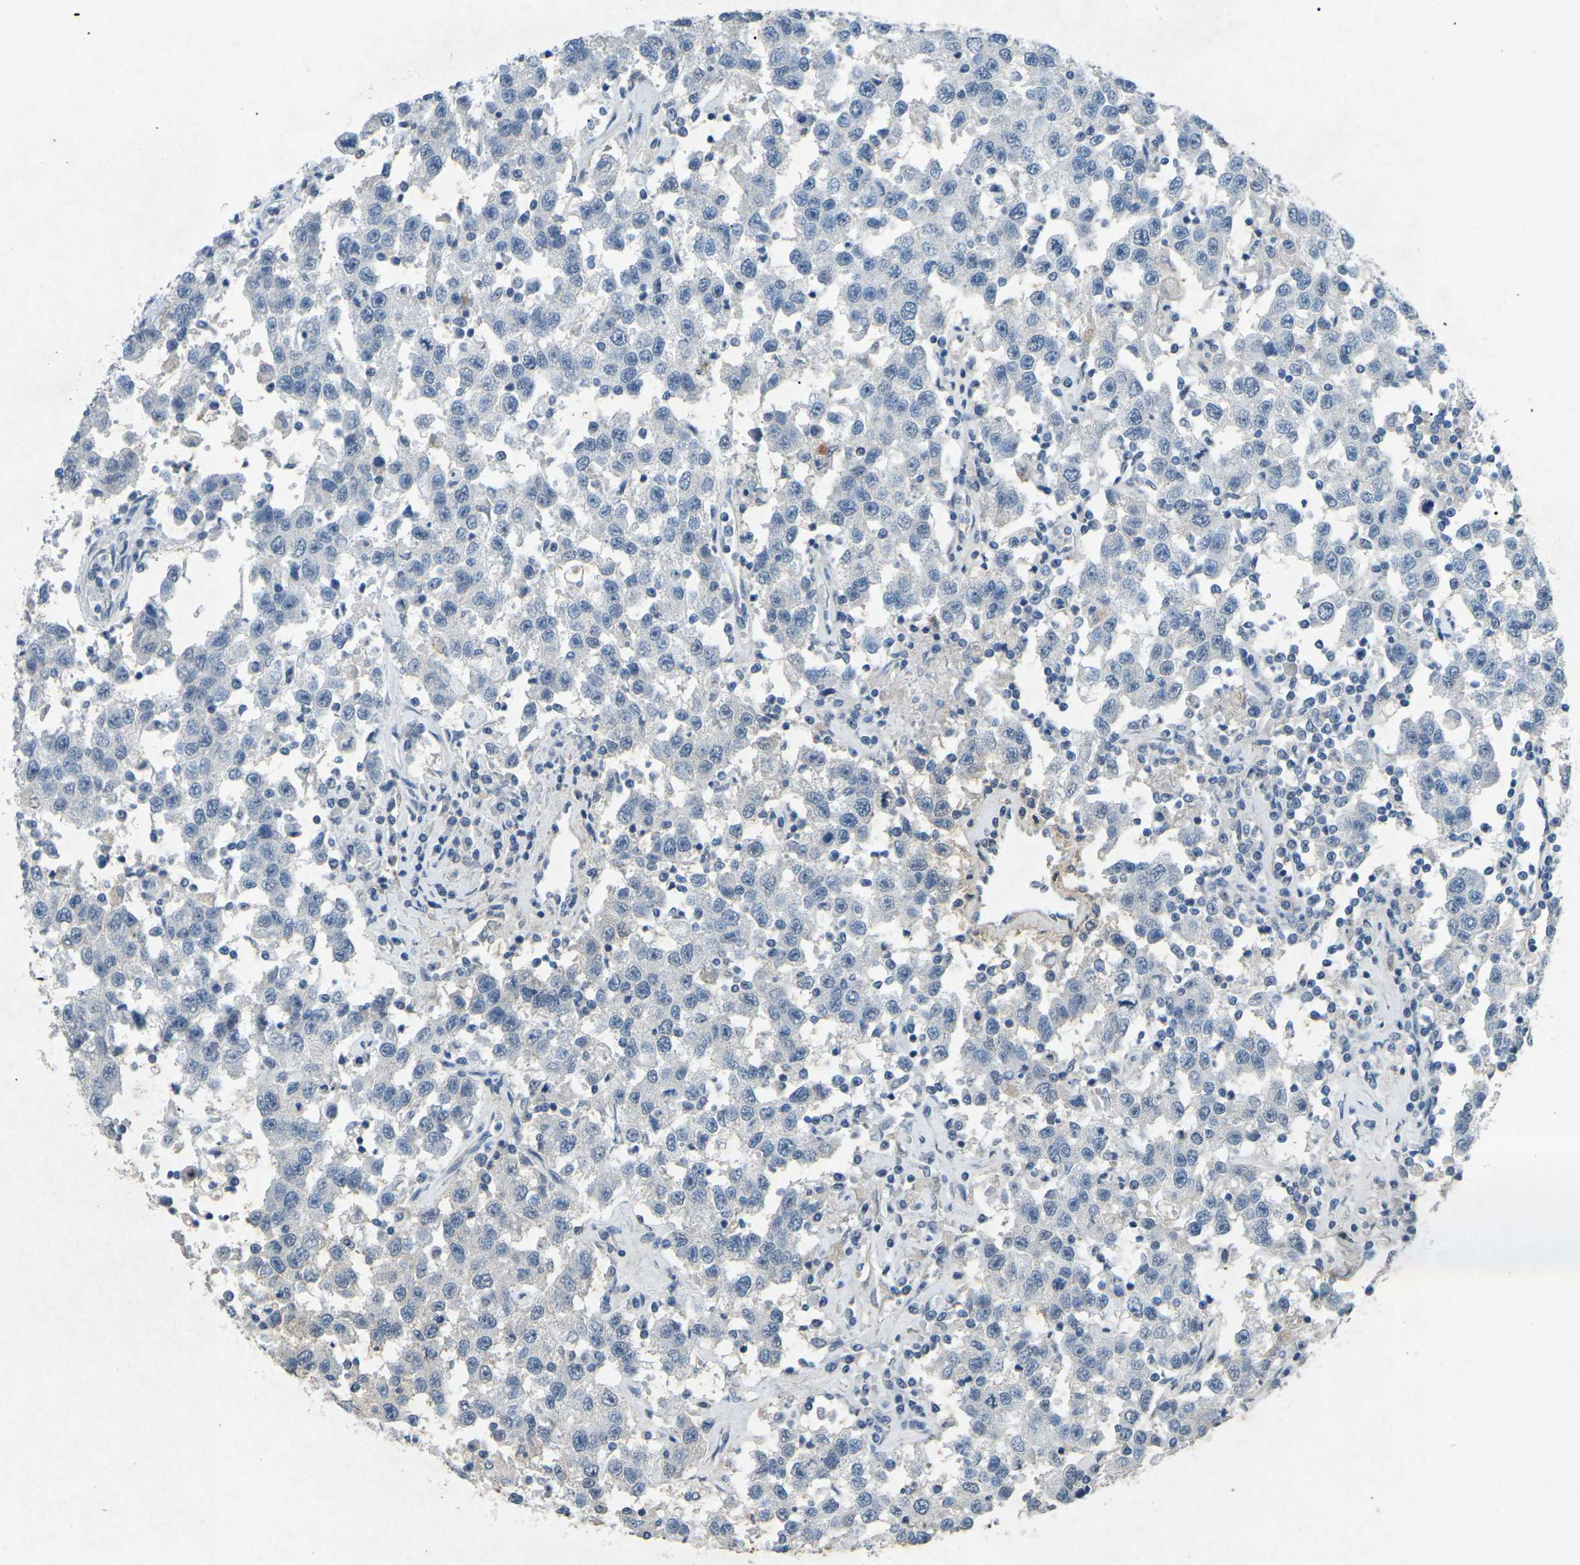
{"staining": {"intensity": "negative", "quantity": "none", "location": "none"}, "tissue": "testis cancer", "cell_type": "Tumor cells", "image_type": "cancer", "snomed": [{"axis": "morphology", "description": "Seminoma, NOS"}, {"axis": "topography", "description": "Testis"}], "caption": "DAB immunohistochemical staining of human testis cancer (seminoma) demonstrates no significant staining in tumor cells.", "gene": "A1BG", "patient": {"sex": "male", "age": 41}}